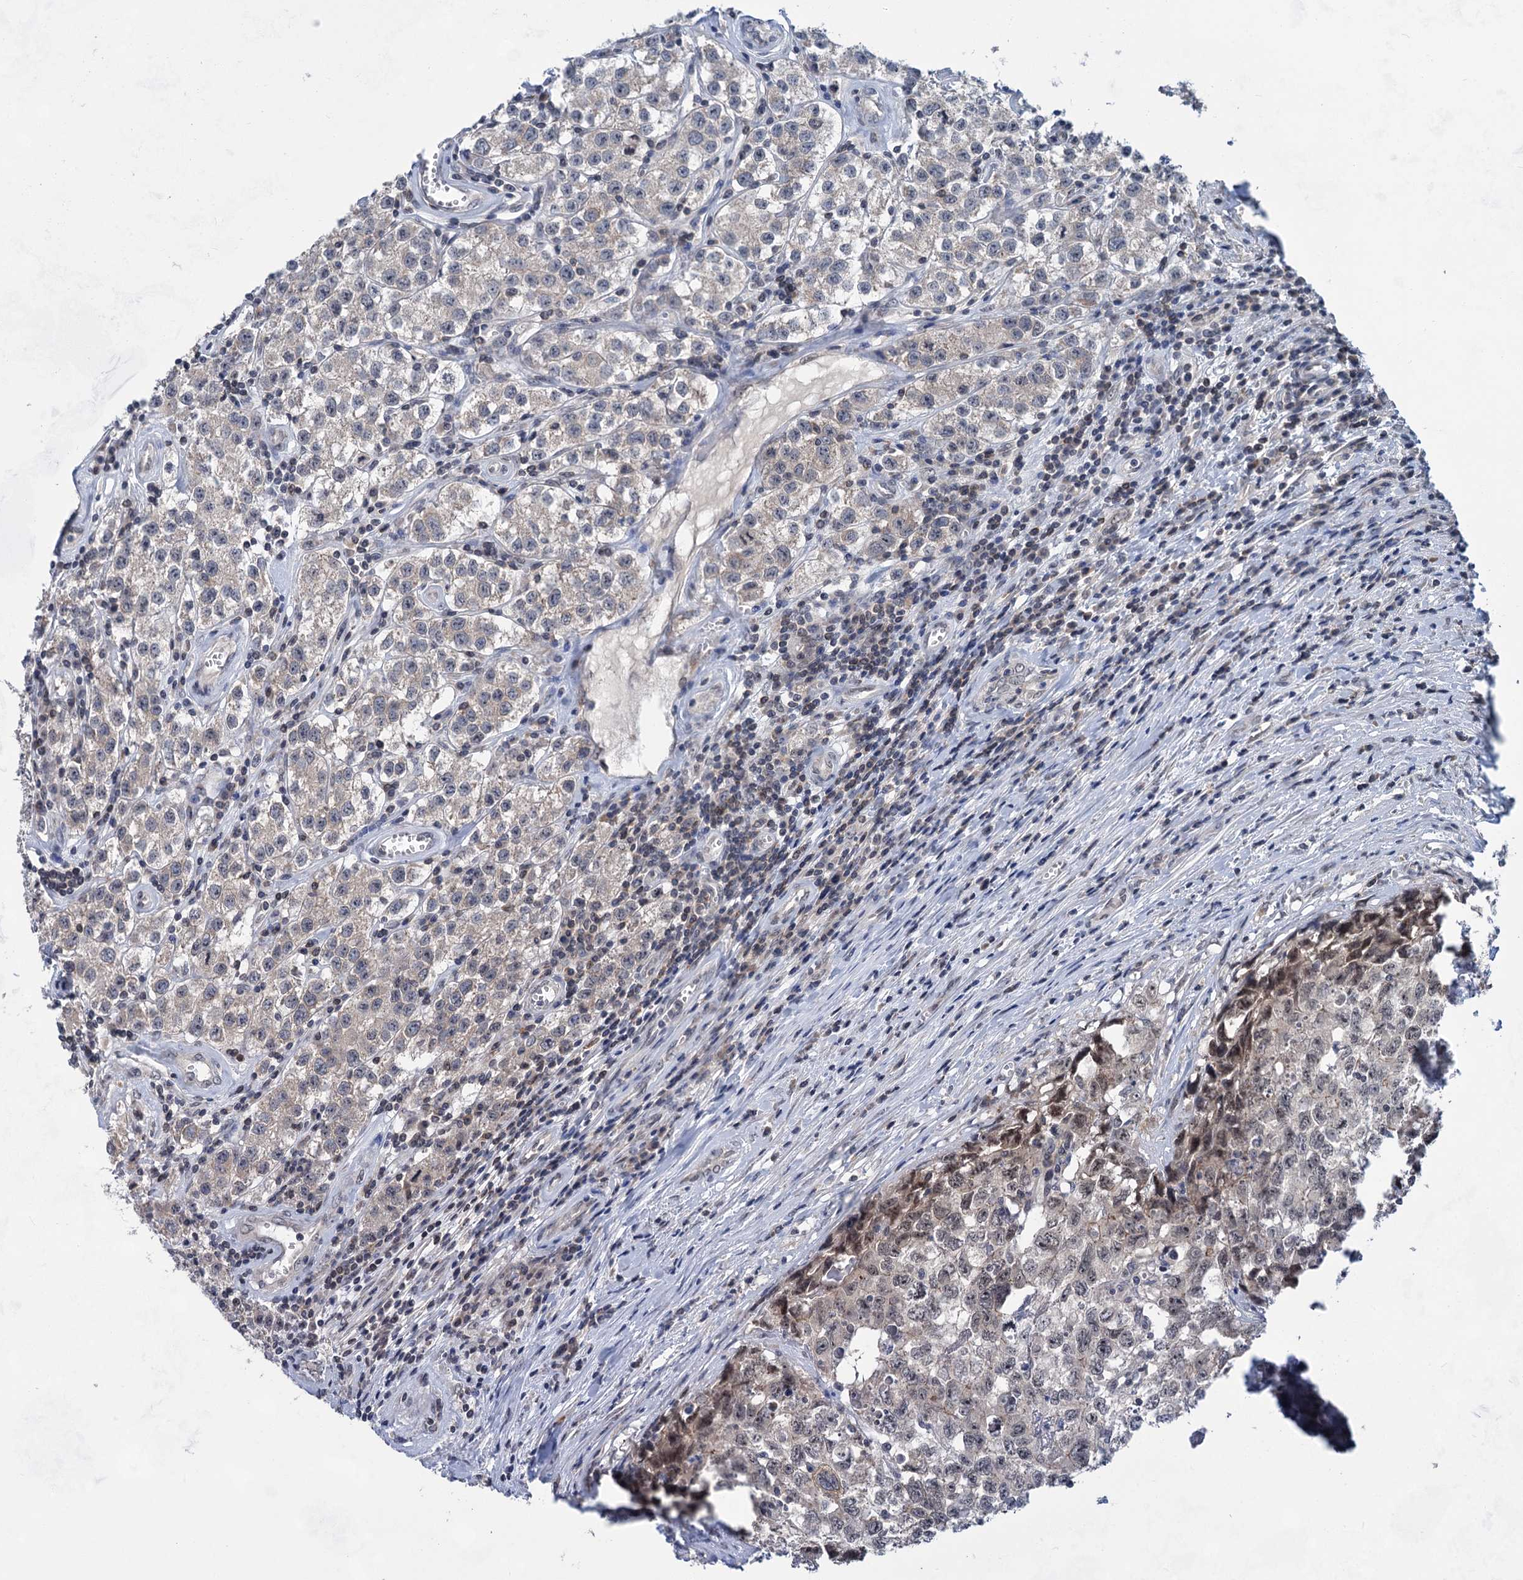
{"staining": {"intensity": "moderate", "quantity": "25%-75%", "location": "cytoplasmic/membranous"}, "tissue": "testis cancer", "cell_type": "Tumor cells", "image_type": "cancer", "snomed": [{"axis": "morphology", "description": "Seminoma, NOS"}, {"axis": "morphology", "description": "Carcinoma, Embryonal, NOS"}, {"axis": "topography", "description": "Testis"}], "caption": "Immunohistochemistry photomicrograph of human testis cancer (embryonal carcinoma) stained for a protein (brown), which shows medium levels of moderate cytoplasmic/membranous positivity in about 25%-75% of tumor cells.", "gene": "TTC17", "patient": {"sex": "male", "age": 43}}